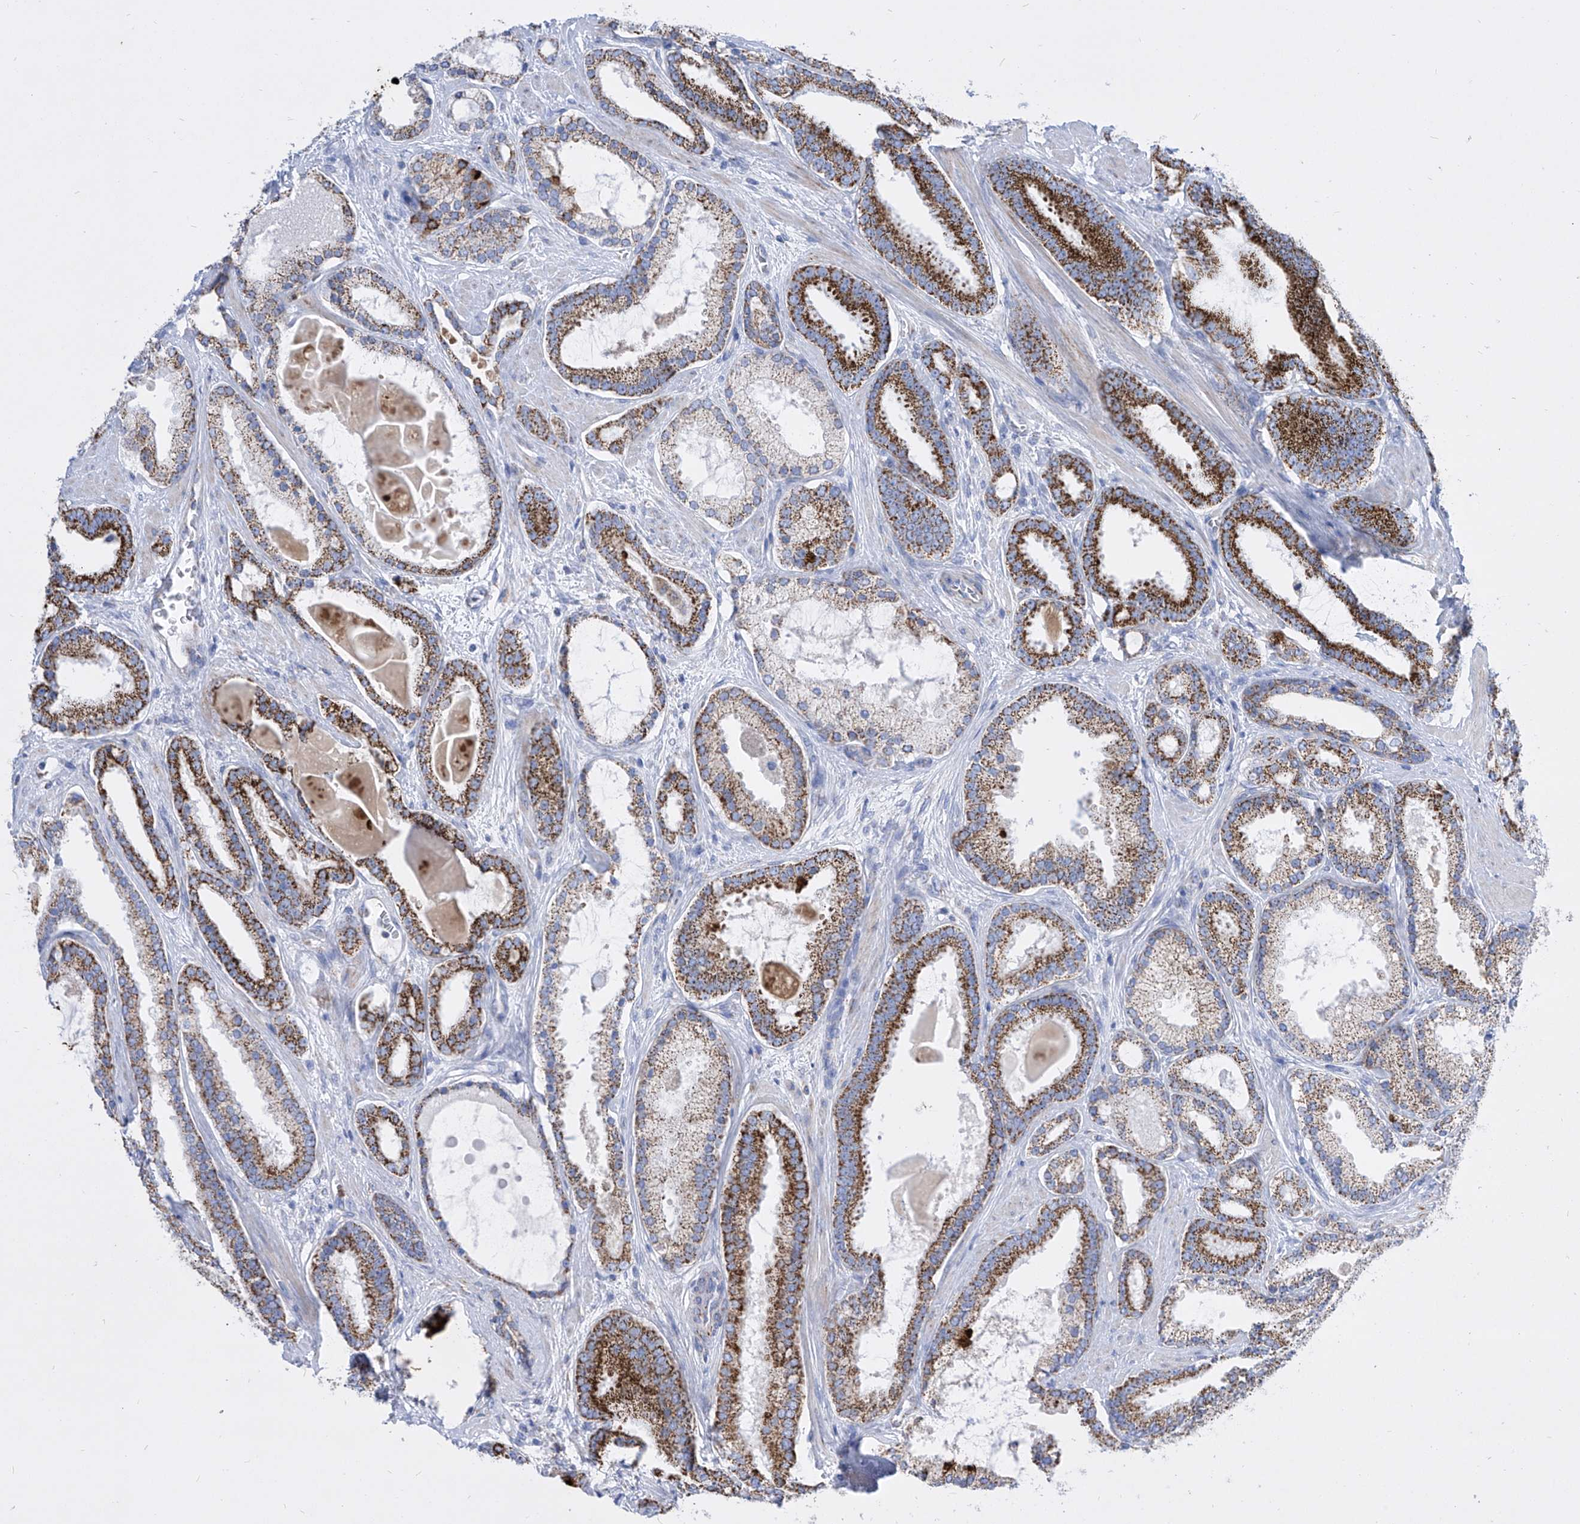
{"staining": {"intensity": "moderate", "quantity": ">75%", "location": "cytoplasmic/membranous"}, "tissue": "prostate cancer", "cell_type": "Tumor cells", "image_type": "cancer", "snomed": [{"axis": "morphology", "description": "Adenocarcinoma, High grade"}, {"axis": "topography", "description": "Prostate"}], "caption": "Immunohistochemistry photomicrograph of high-grade adenocarcinoma (prostate) stained for a protein (brown), which exhibits medium levels of moderate cytoplasmic/membranous positivity in approximately >75% of tumor cells.", "gene": "COQ3", "patient": {"sex": "male", "age": 60}}